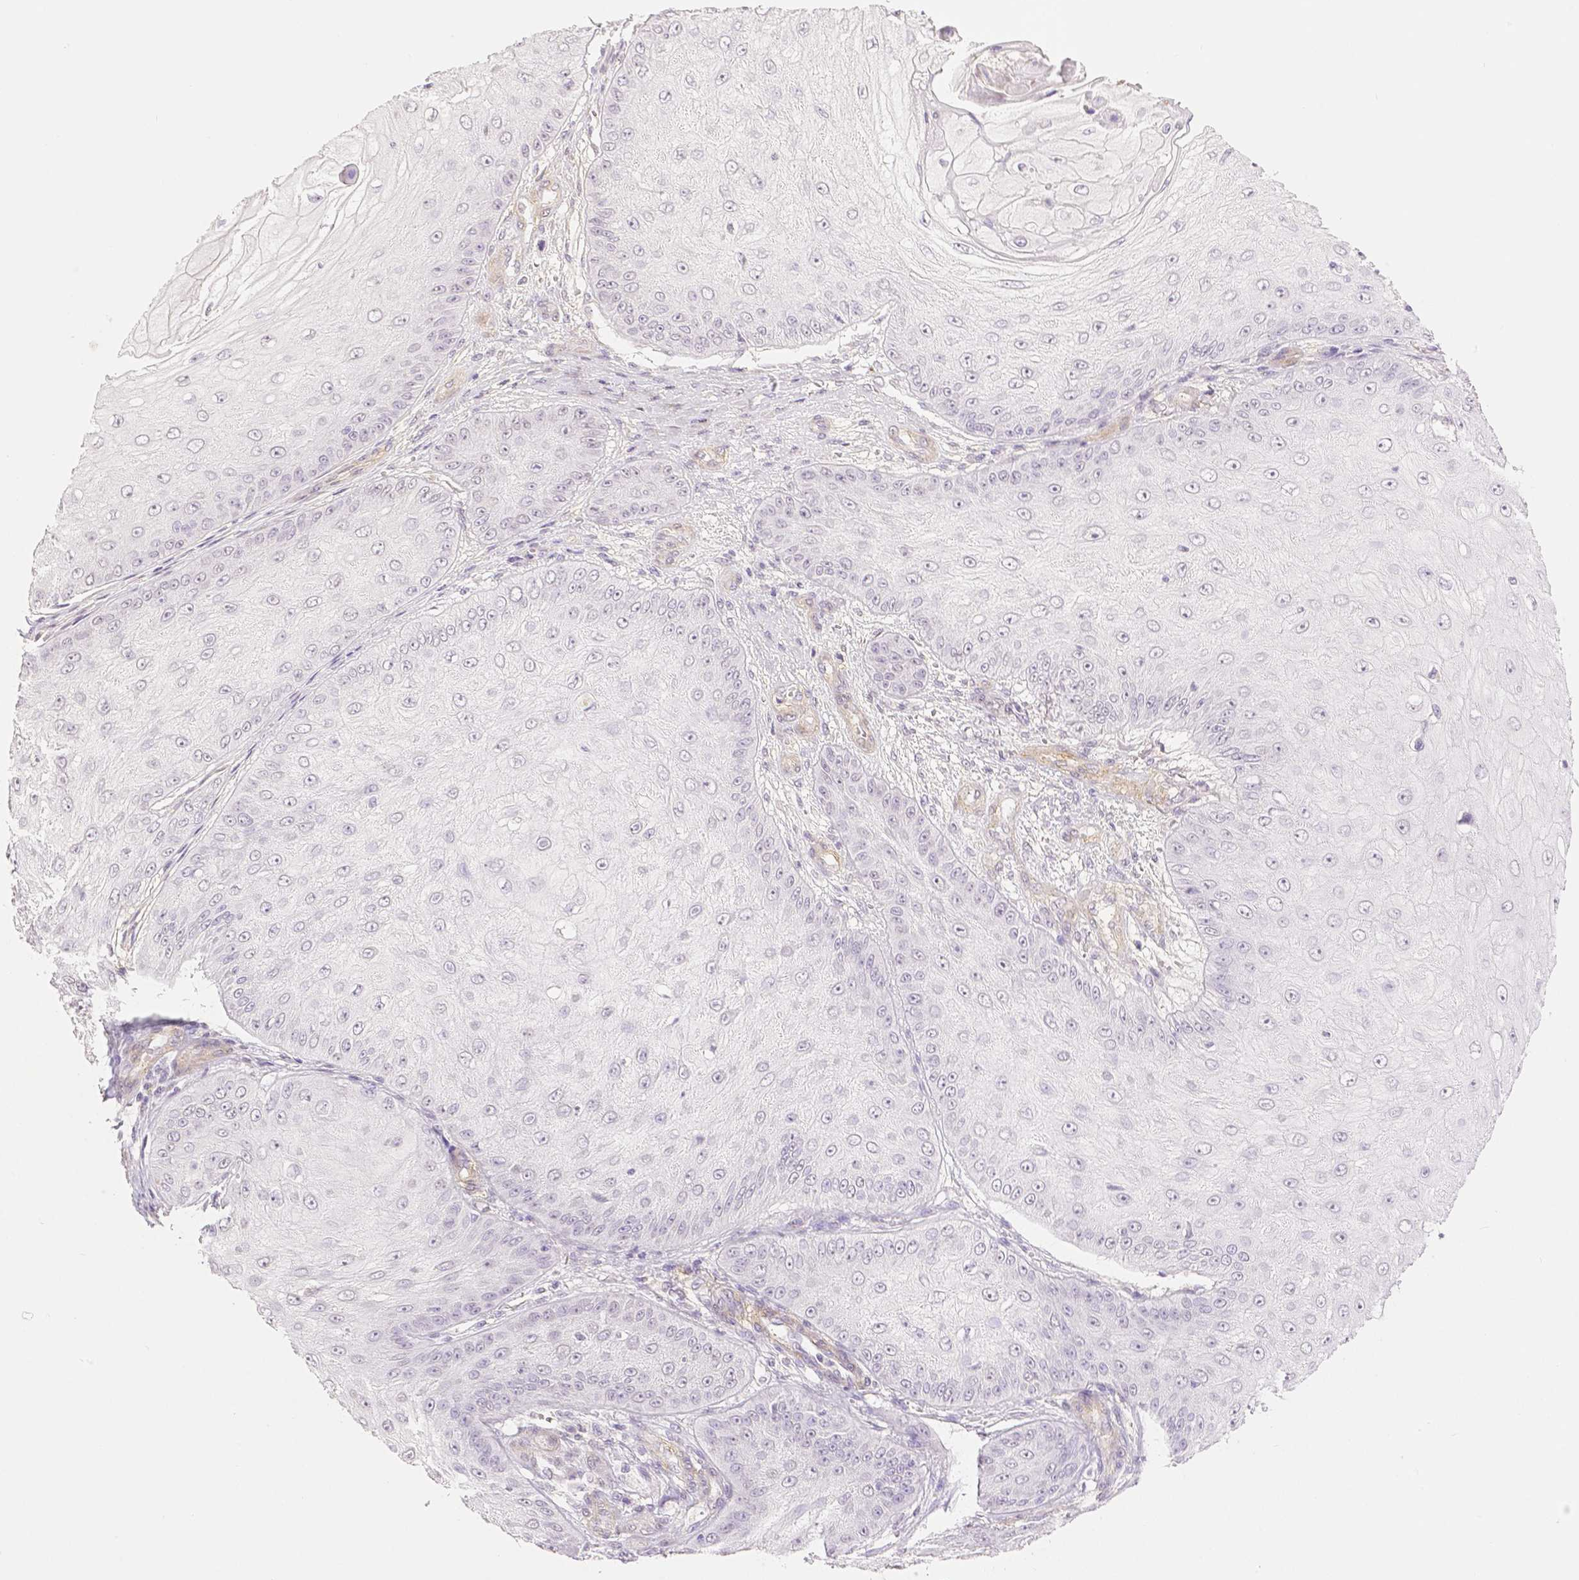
{"staining": {"intensity": "negative", "quantity": "none", "location": "none"}, "tissue": "skin cancer", "cell_type": "Tumor cells", "image_type": "cancer", "snomed": [{"axis": "morphology", "description": "Squamous cell carcinoma, NOS"}, {"axis": "topography", "description": "Skin"}], "caption": "A micrograph of human skin cancer (squamous cell carcinoma) is negative for staining in tumor cells.", "gene": "THY1", "patient": {"sex": "male", "age": 70}}